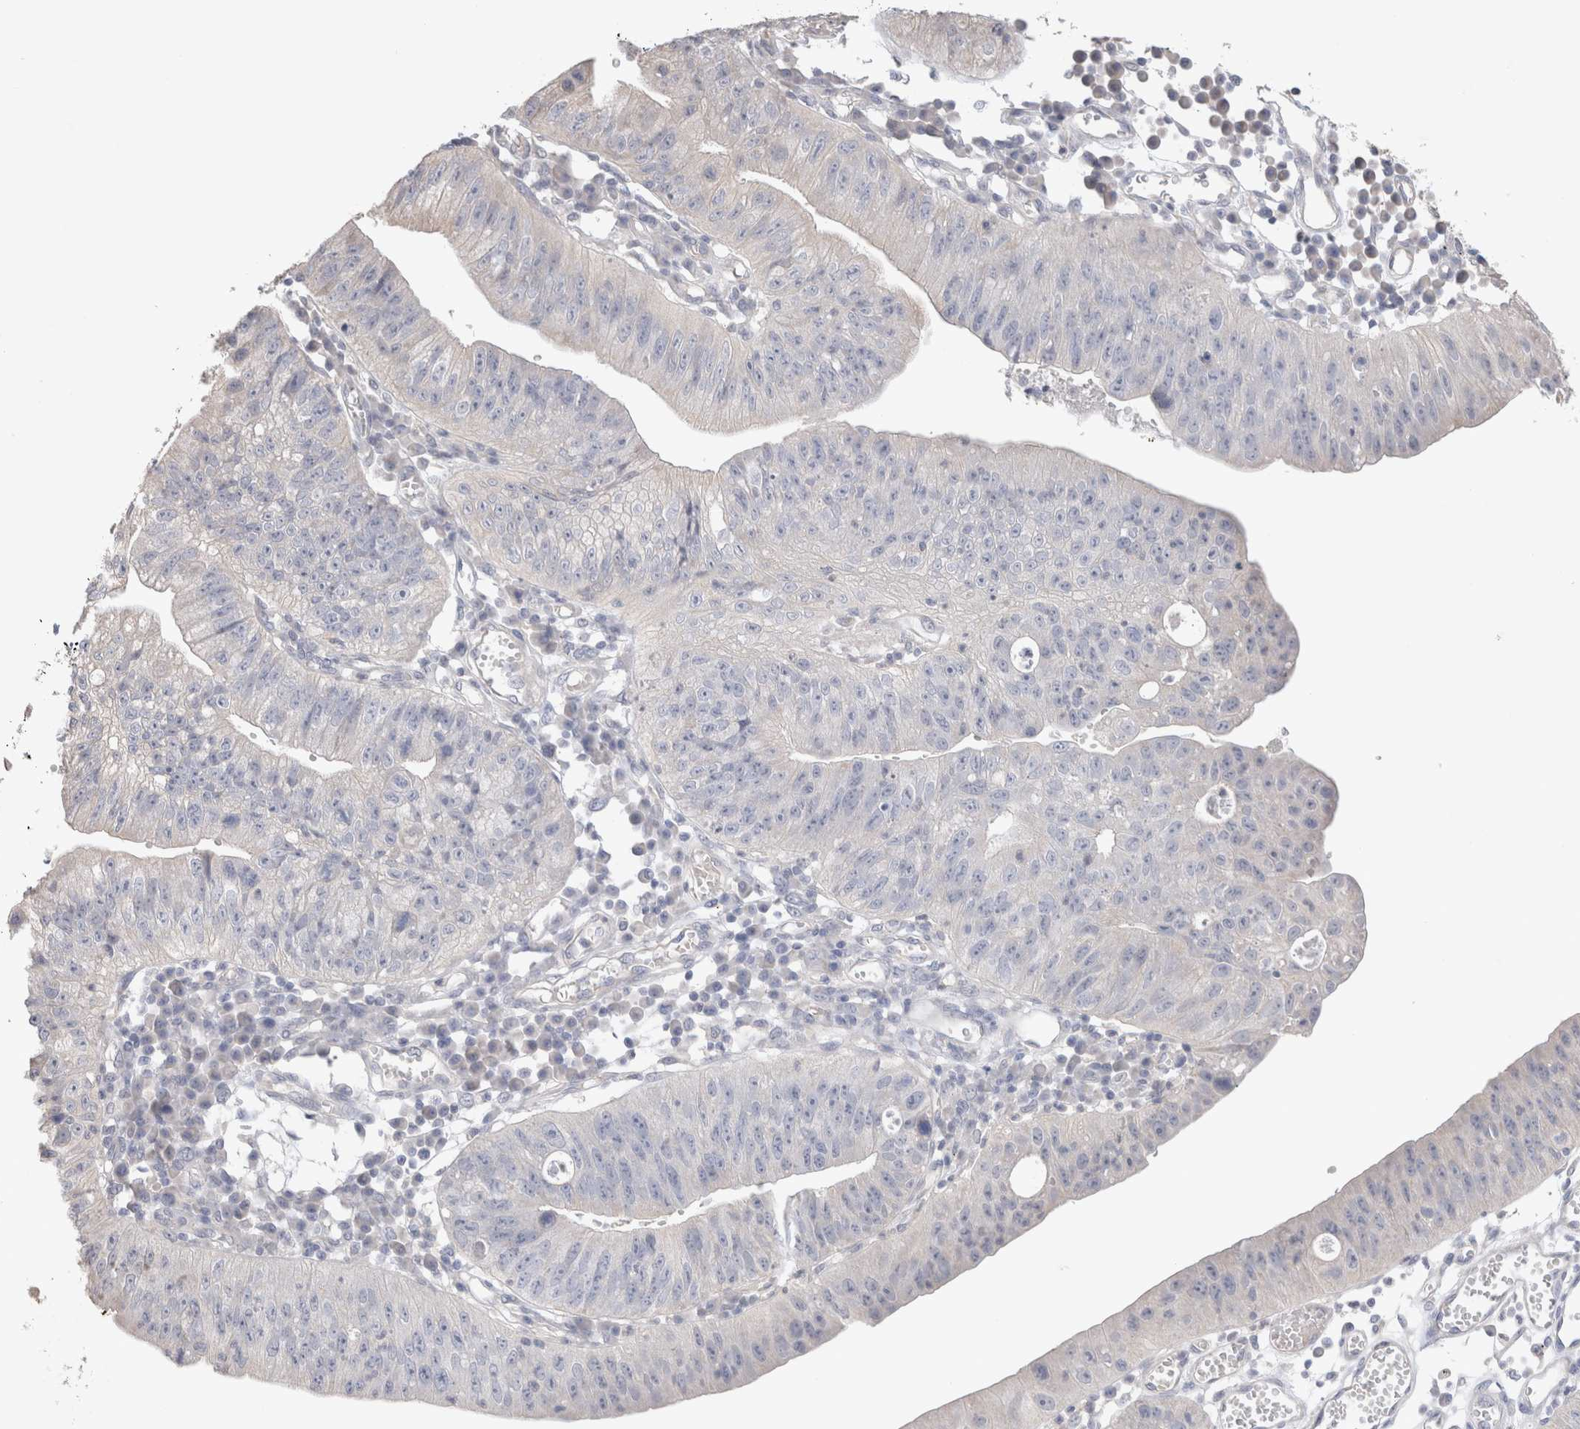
{"staining": {"intensity": "negative", "quantity": "none", "location": "none"}, "tissue": "stomach cancer", "cell_type": "Tumor cells", "image_type": "cancer", "snomed": [{"axis": "morphology", "description": "Adenocarcinoma, NOS"}, {"axis": "topography", "description": "Stomach"}], "caption": "Human stomach adenocarcinoma stained for a protein using IHC exhibits no staining in tumor cells.", "gene": "DMD", "patient": {"sex": "male", "age": 59}}